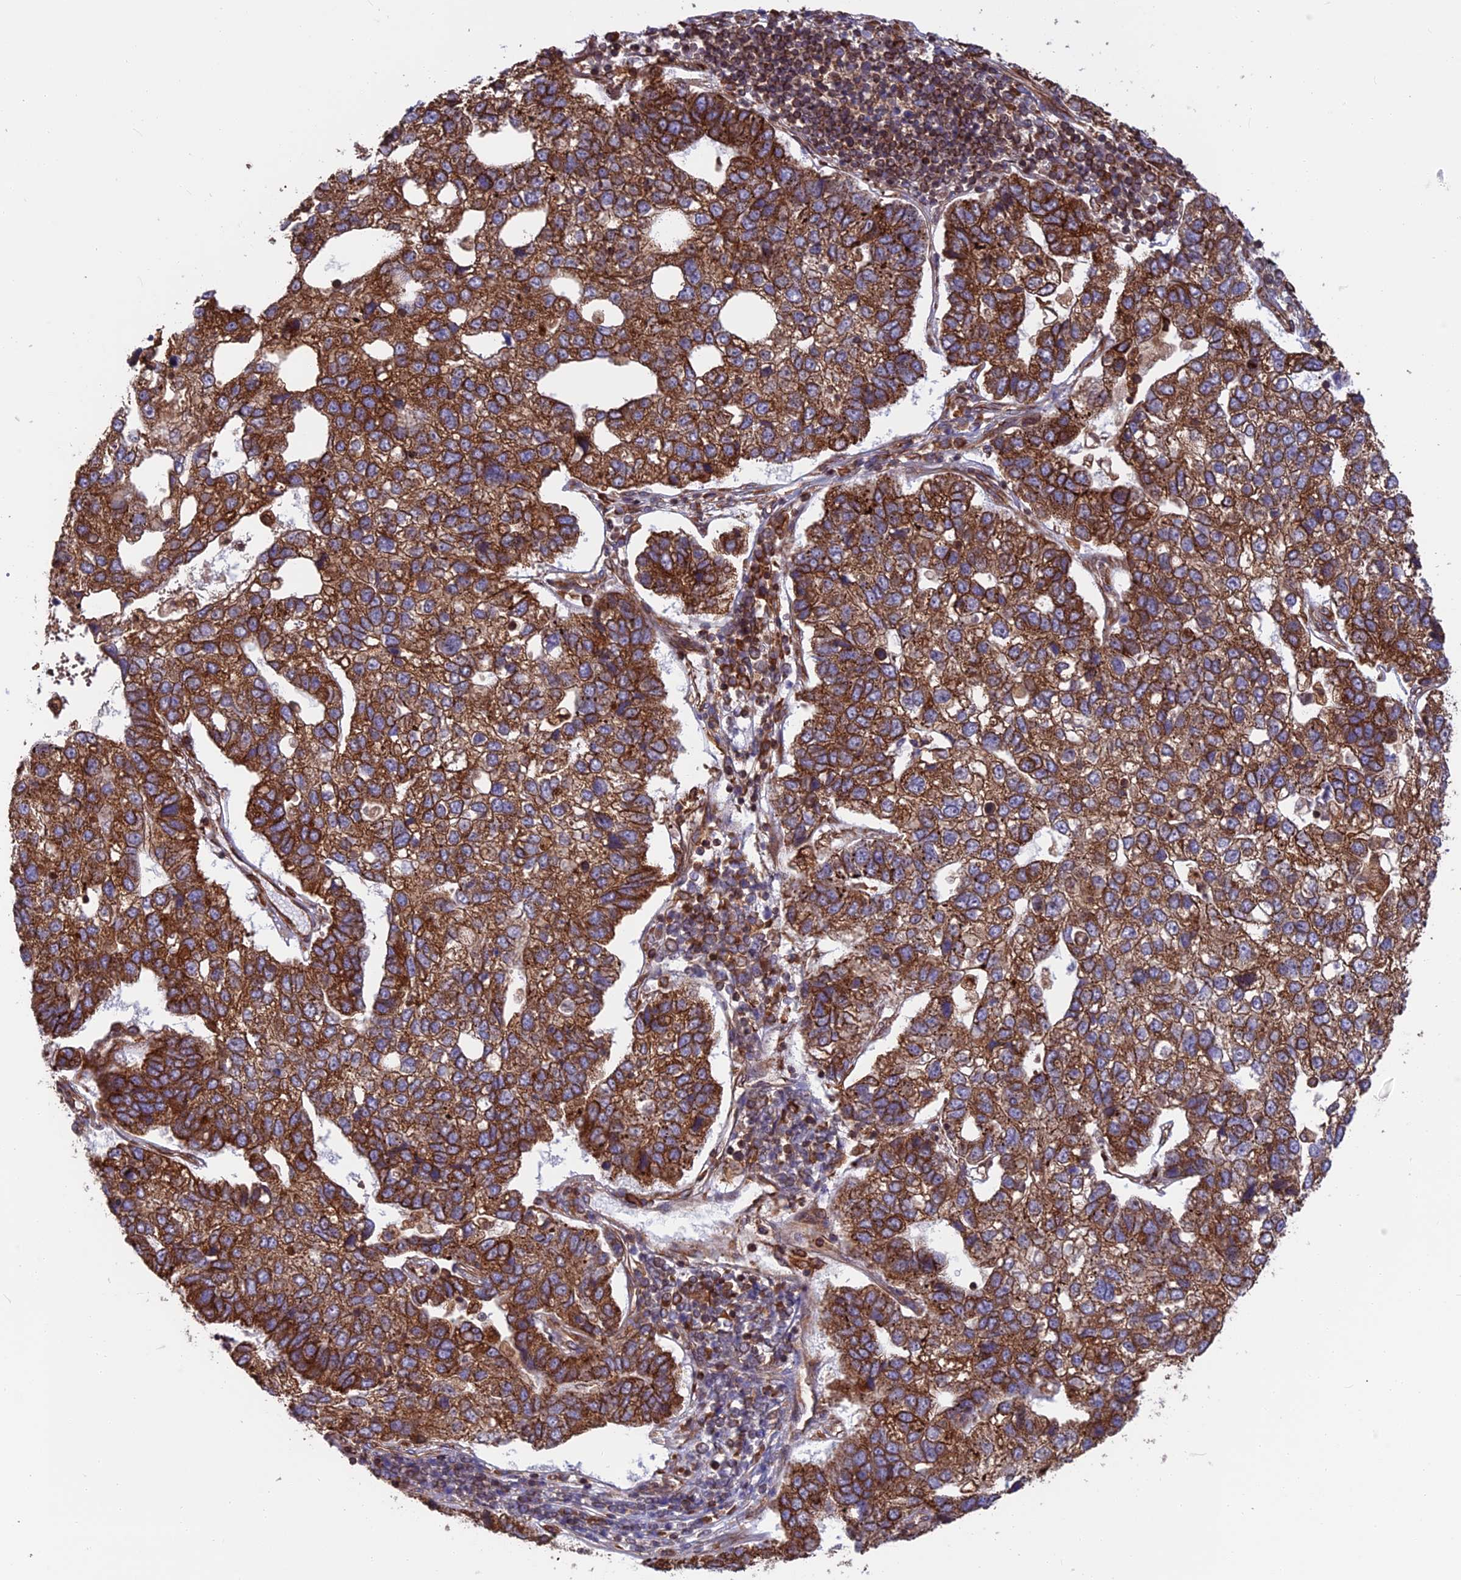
{"staining": {"intensity": "strong", "quantity": ">75%", "location": "cytoplasmic/membranous"}, "tissue": "pancreatic cancer", "cell_type": "Tumor cells", "image_type": "cancer", "snomed": [{"axis": "morphology", "description": "Adenocarcinoma, NOS"}, {"axis": "topography", "description": "Pancreas"}], "caption": "Immunohistochemical staining of pancreatic cancer displays high levels of strong cytoplasmic/membranous protein staining in approximately >75% of tumor cells.", "gene": "WDR1", "patient": {"sex": "female", "age": 61}}